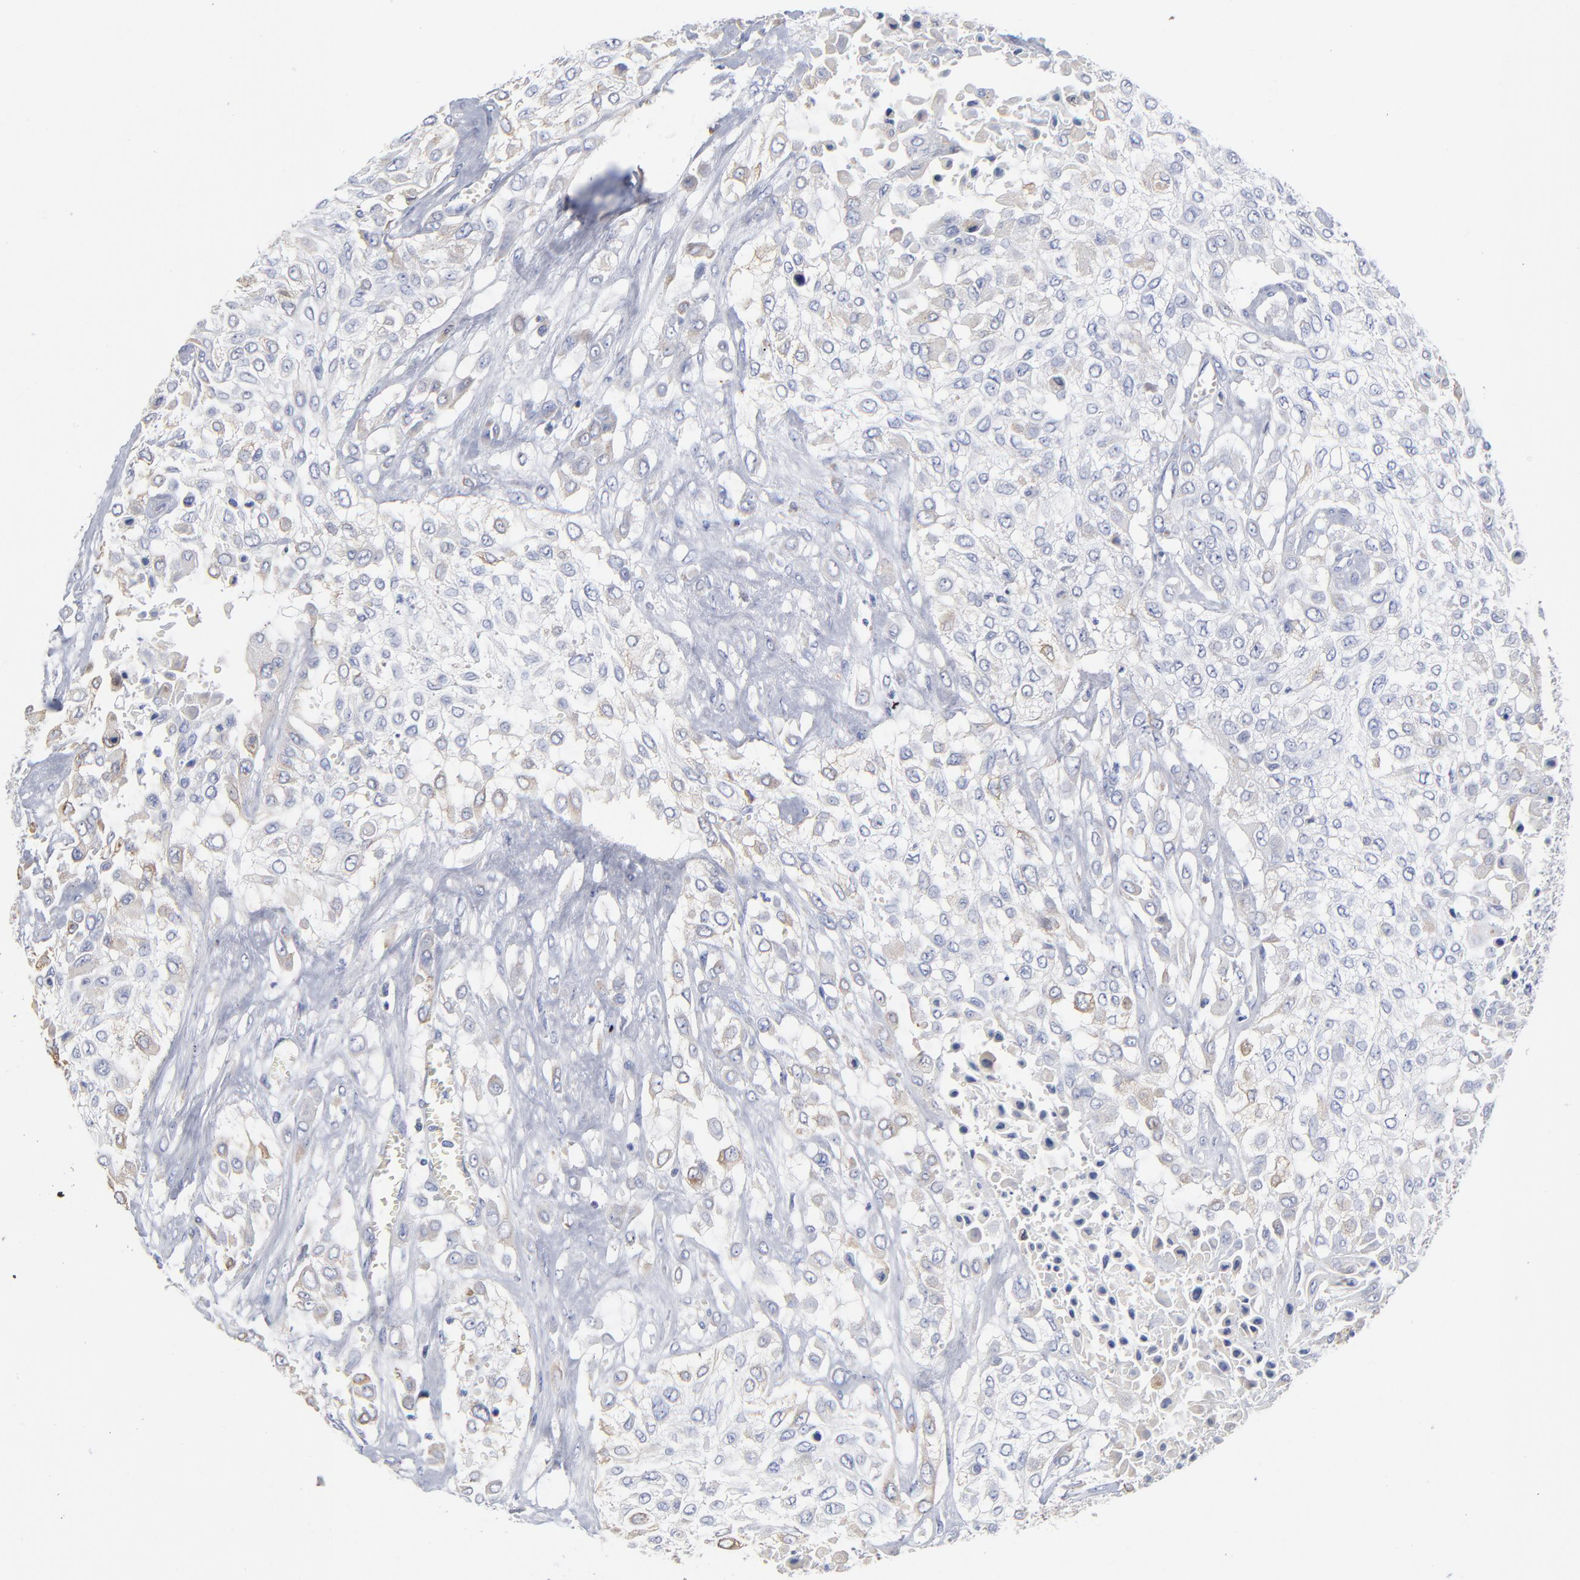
{"staining": {"intensity": "negative", "quantity": "none", "location": "none"}, "tissue": "urothelial cancer", "cell_type": "Tumor cells", "image_type": "cancer", "snomed": [{"axis": "morphology", "description": "Urothelial carcinoma, High grade"}, {"axis": "topography", "description": "Urinary bladder"}], "caption": "Tumor cells show no significant expression in urothelial cancer.", "gene": "PTP4A1", "patient": {"sex": "male", "age": 57}}